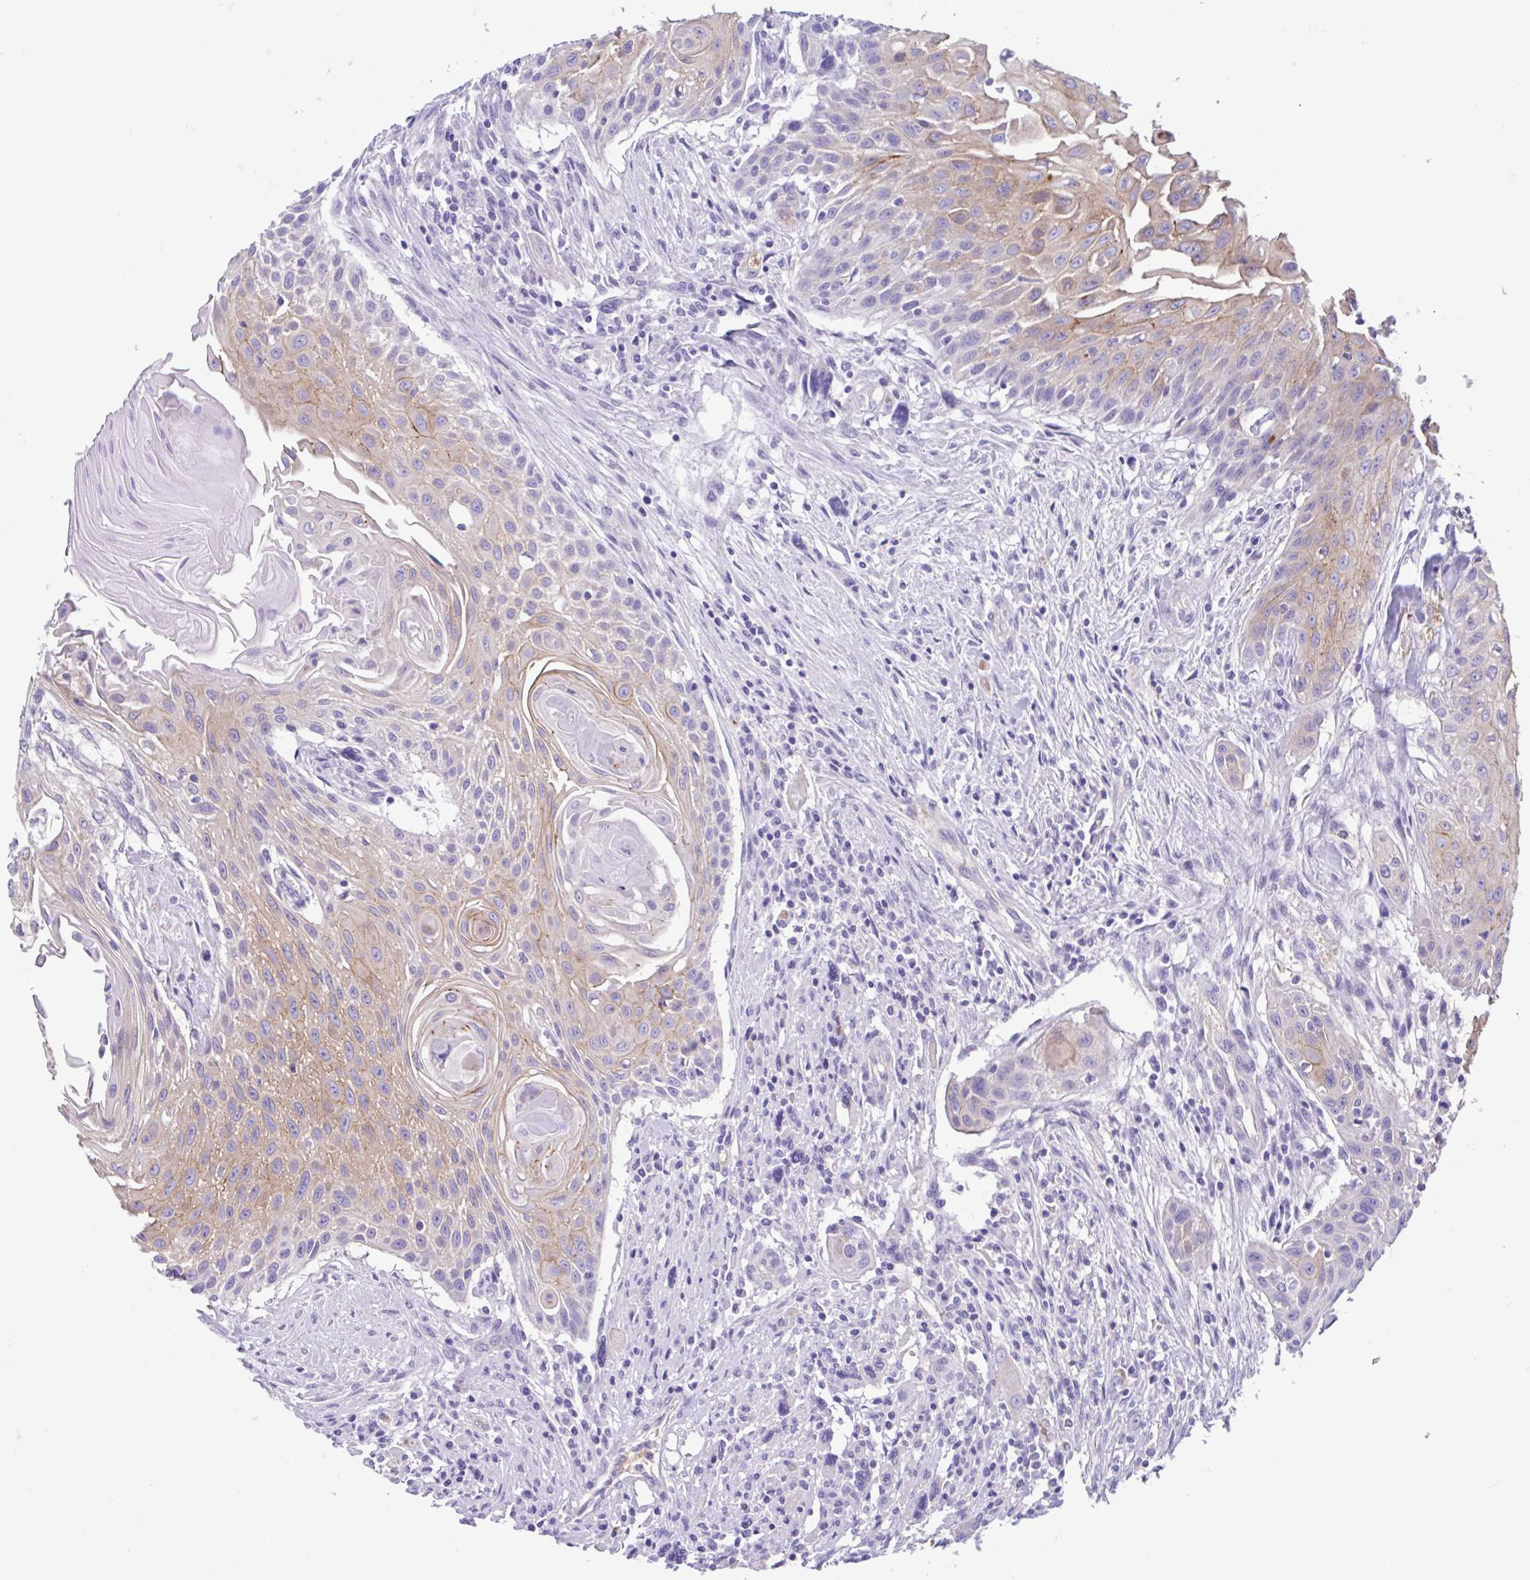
{"staining": {"intensity": "moderate", "quantity": "25%-75%", "location": "cytoplasmic/membranous"}, "tissue": "head and neck cancer", "cell_type": "Tumor cells", "image_type": "cancer", "snomed": [{"axis": "morphology", "description": "Squamous cell carcinoma, NOS"}, {"axis": "topography", "description": "Lymph node"}, {"axis": "topography", "description": "Salivary gland"}, {"axis": "topography", "description": "Head-Neck"}], "caption": "Protein expression by immunohistochemistry (IHC) shows moderate cytoplasmic/membranous positivity in about 25%-75% of tumor cells in head and neck cancer.", "gene": "TMEM79", "patient": {"sex": "female", "age": 74}}